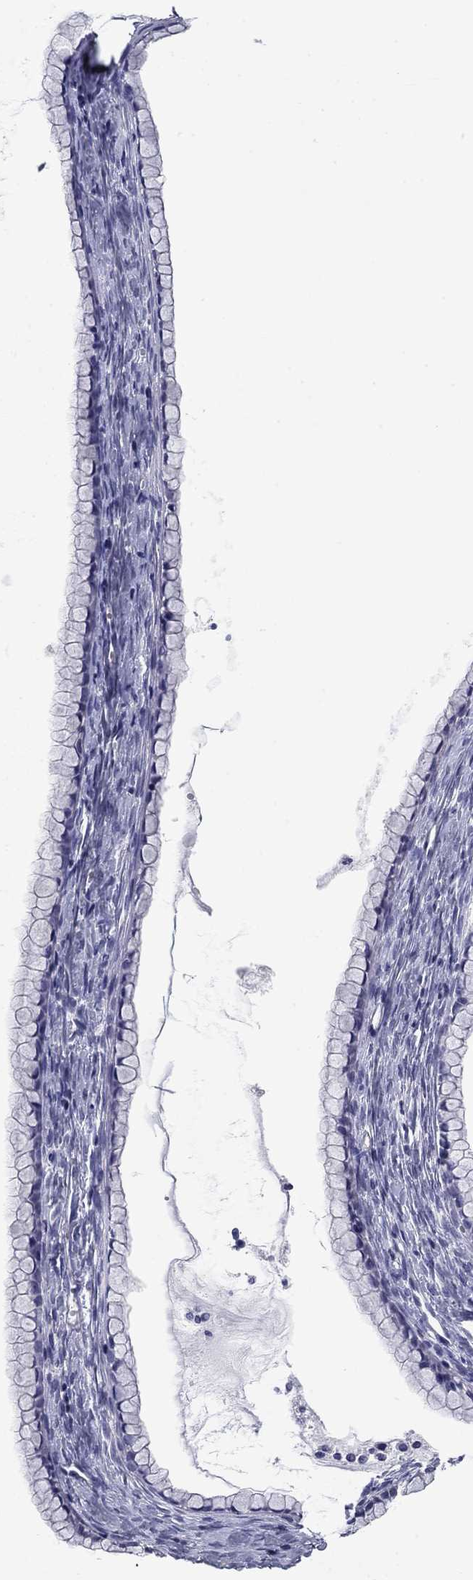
{"staining": {"intensity": "negative", "quantity": "none", "location": "none"}, "tissue": "ovarian cancer", "cell_type": "Tumor cells", "image_type": "cancer", "snomed": [{"axis": "morphology", "description": "Cystadenocarcinoma, mucinous, NOS"}, {"axis": "topography", "description": "Ovary"}], "caption": "Tumor cells are negative for protein expression in human mucinous cystadenocarcinoma (ovarian). (DAB immunohistochemistry, high magnification).", "gene": "POU2F2", "patient": {"sex": "female", "age": 41}}